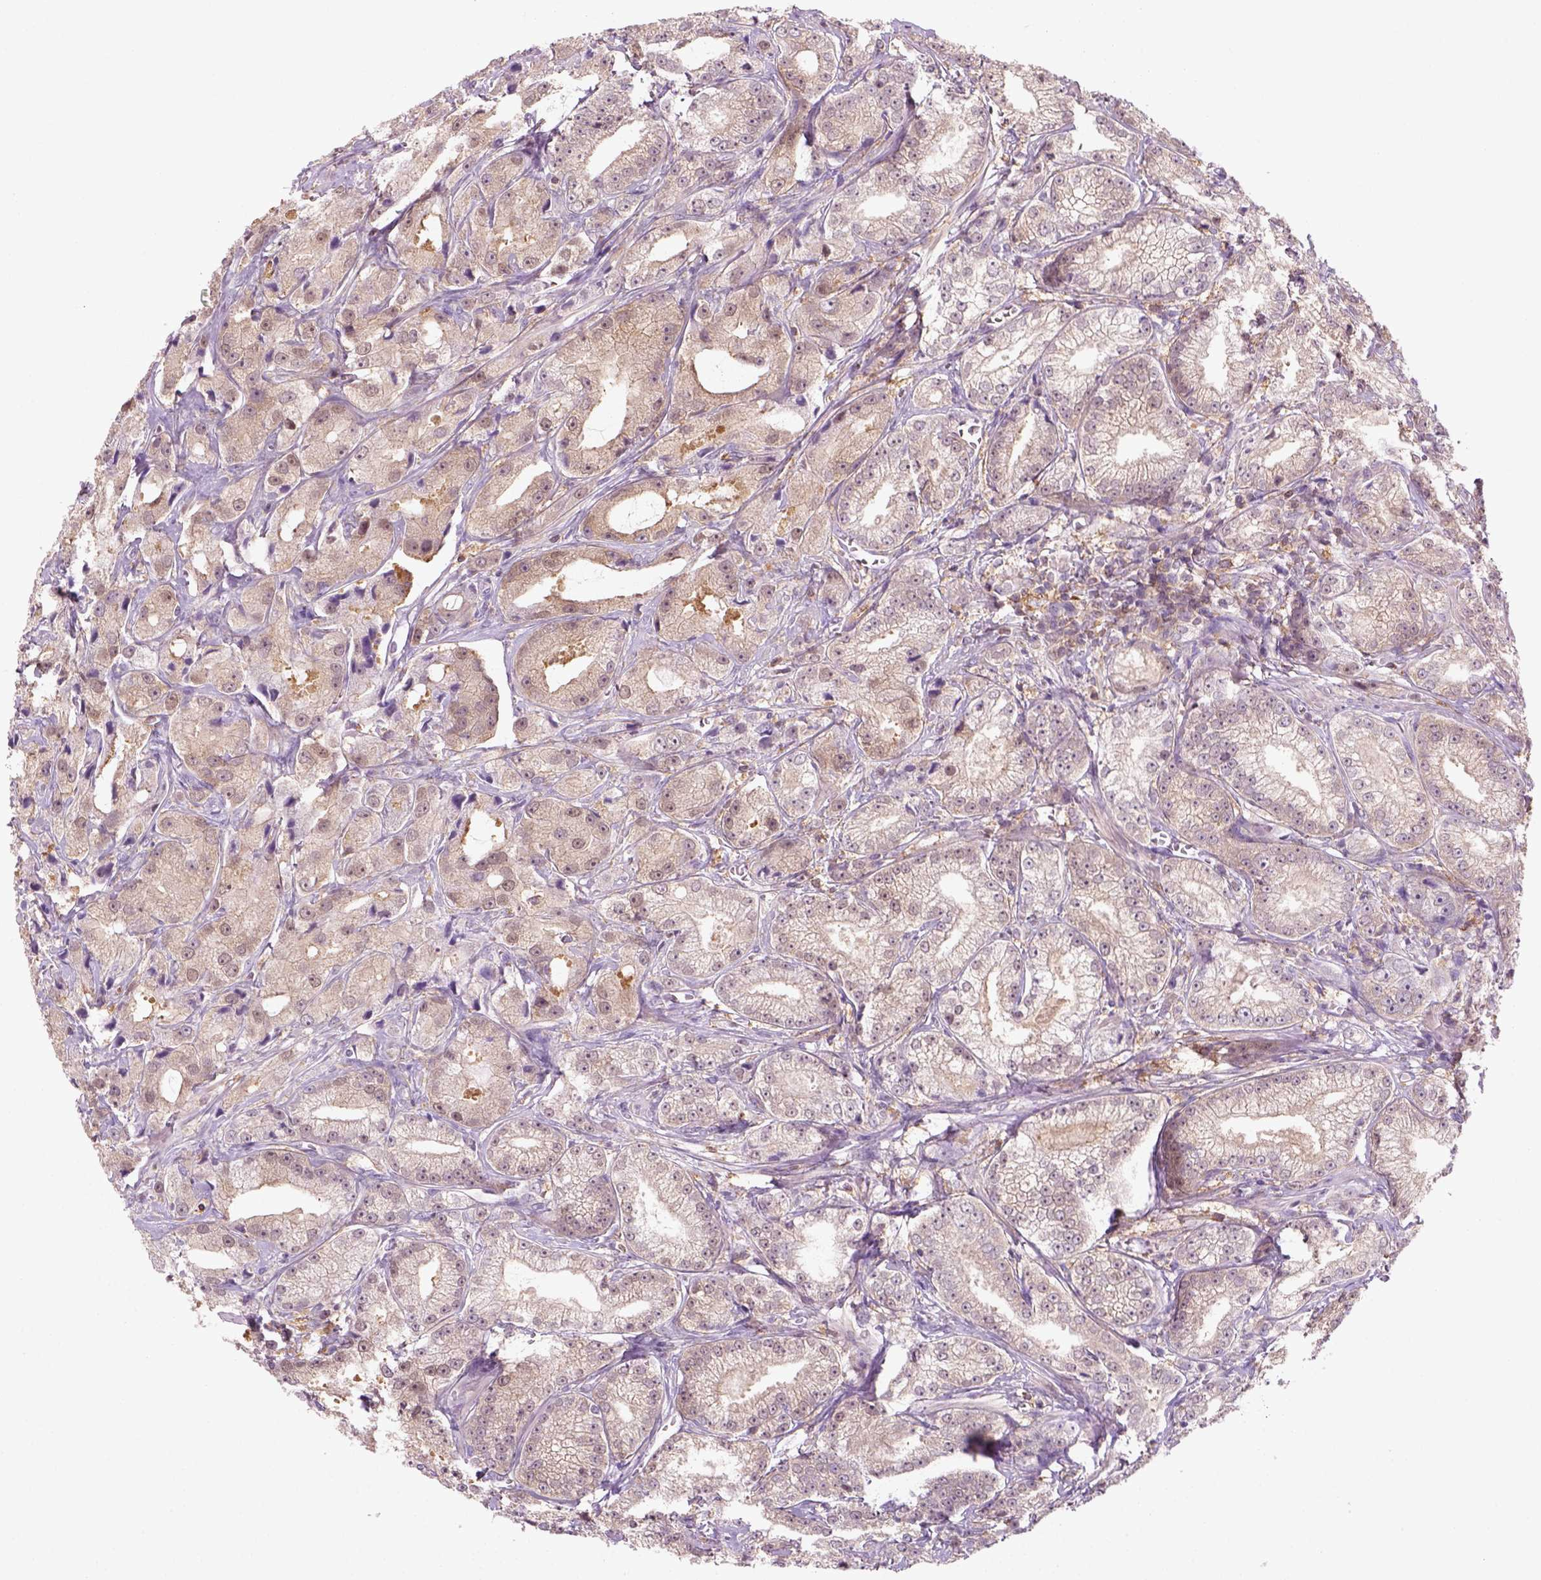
{"staining": {"intensity": "weak", "quantity": "<25%", "location": "cytoplasmic/membranous"}, "tissue": "prostate cancer", "cell_type": "Tumor cells", "image_type": "cancer", "snomed": [{"axis": "morphology", "description": "Adenocarcinoma, High grade"}, {"axis": "topography", "description": "Prostate"}], "caption": "Immunohistochemical staining of prostate cancer (high-grade adenocarcinoma) displays no significant expression in tumor cells.", "gene": "GOT1", "patient": {"sex": "male", "age": 64}}